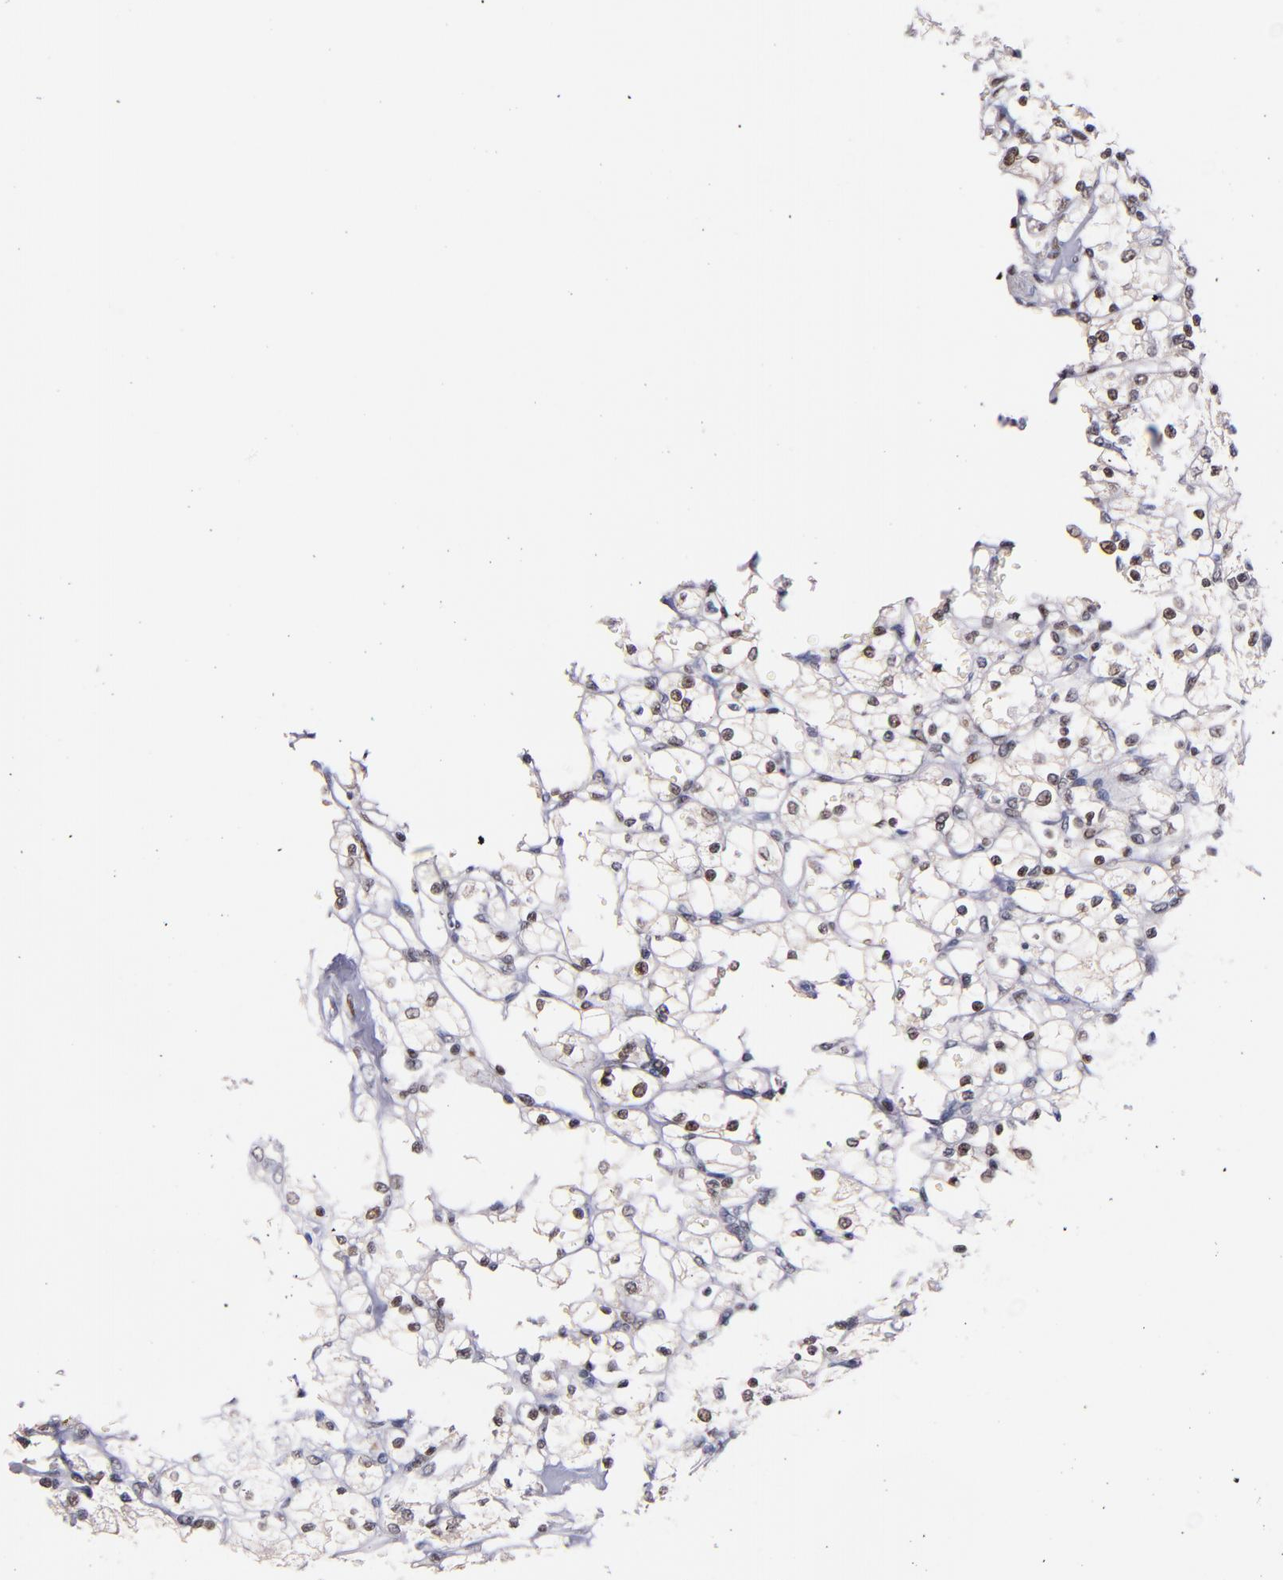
{"staining": {"intensity": "weak", "quantity": "<25%", "location": "nuclear"}, "tissue": "renal cancer", "cell_type": "Tumor cells", "image_type": "cancer", "snomed": [{"axis": "morphology", "description": "Adenocarcinoma, NOS"}, {"axis": "topography", "description": "Kidney"}], "caption": "An IHC image of renal cancer (adenocarcinoma) is shown. There is no staining in tumor cells of renal cancer (adenocarcinoma).", "gene": "SRF", "patient": {"sex": "female", "age": 83}}